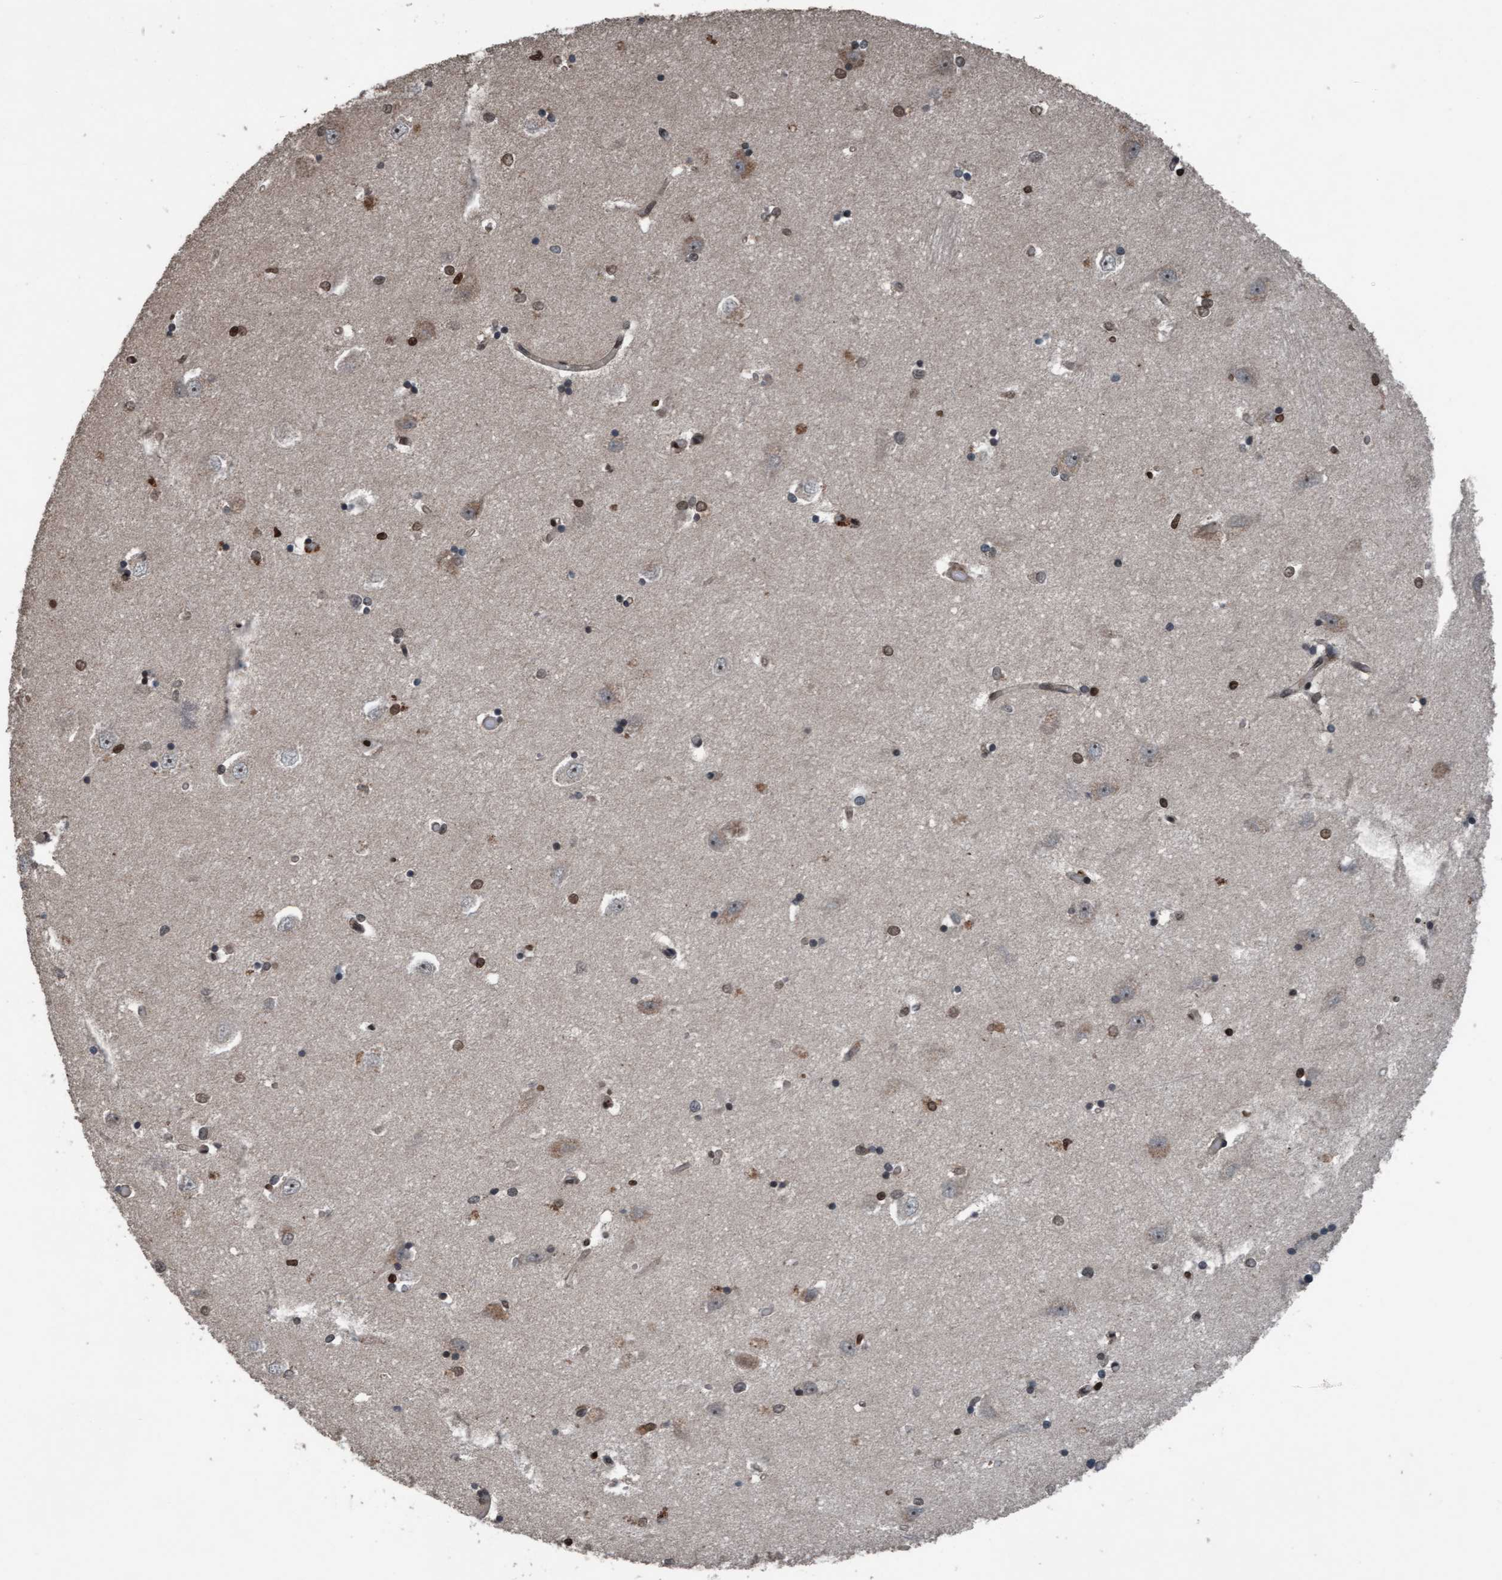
{"staining": {"intensity": "strong", "quantity": "25%-75%", "location": "nuclear"}, "tissue": "hippocampus", "cell_type": "Glial cells", "image_type": "normal", "snomed": [{"axis": "morphology", "description": "Normal tissue, NOS"}, {"axis": "topography", "description": "Hippocampus"}], "caption": "Benign hippocampus exhibits strong nuclear positivity in about 25%-75% of glial cells, visualized by immunohistochemistry. (Brightfield microscopy of DAB IHC at high magnification).", "gene": "PLXNB2", "patient": {"sex": "male", "age": 45}}